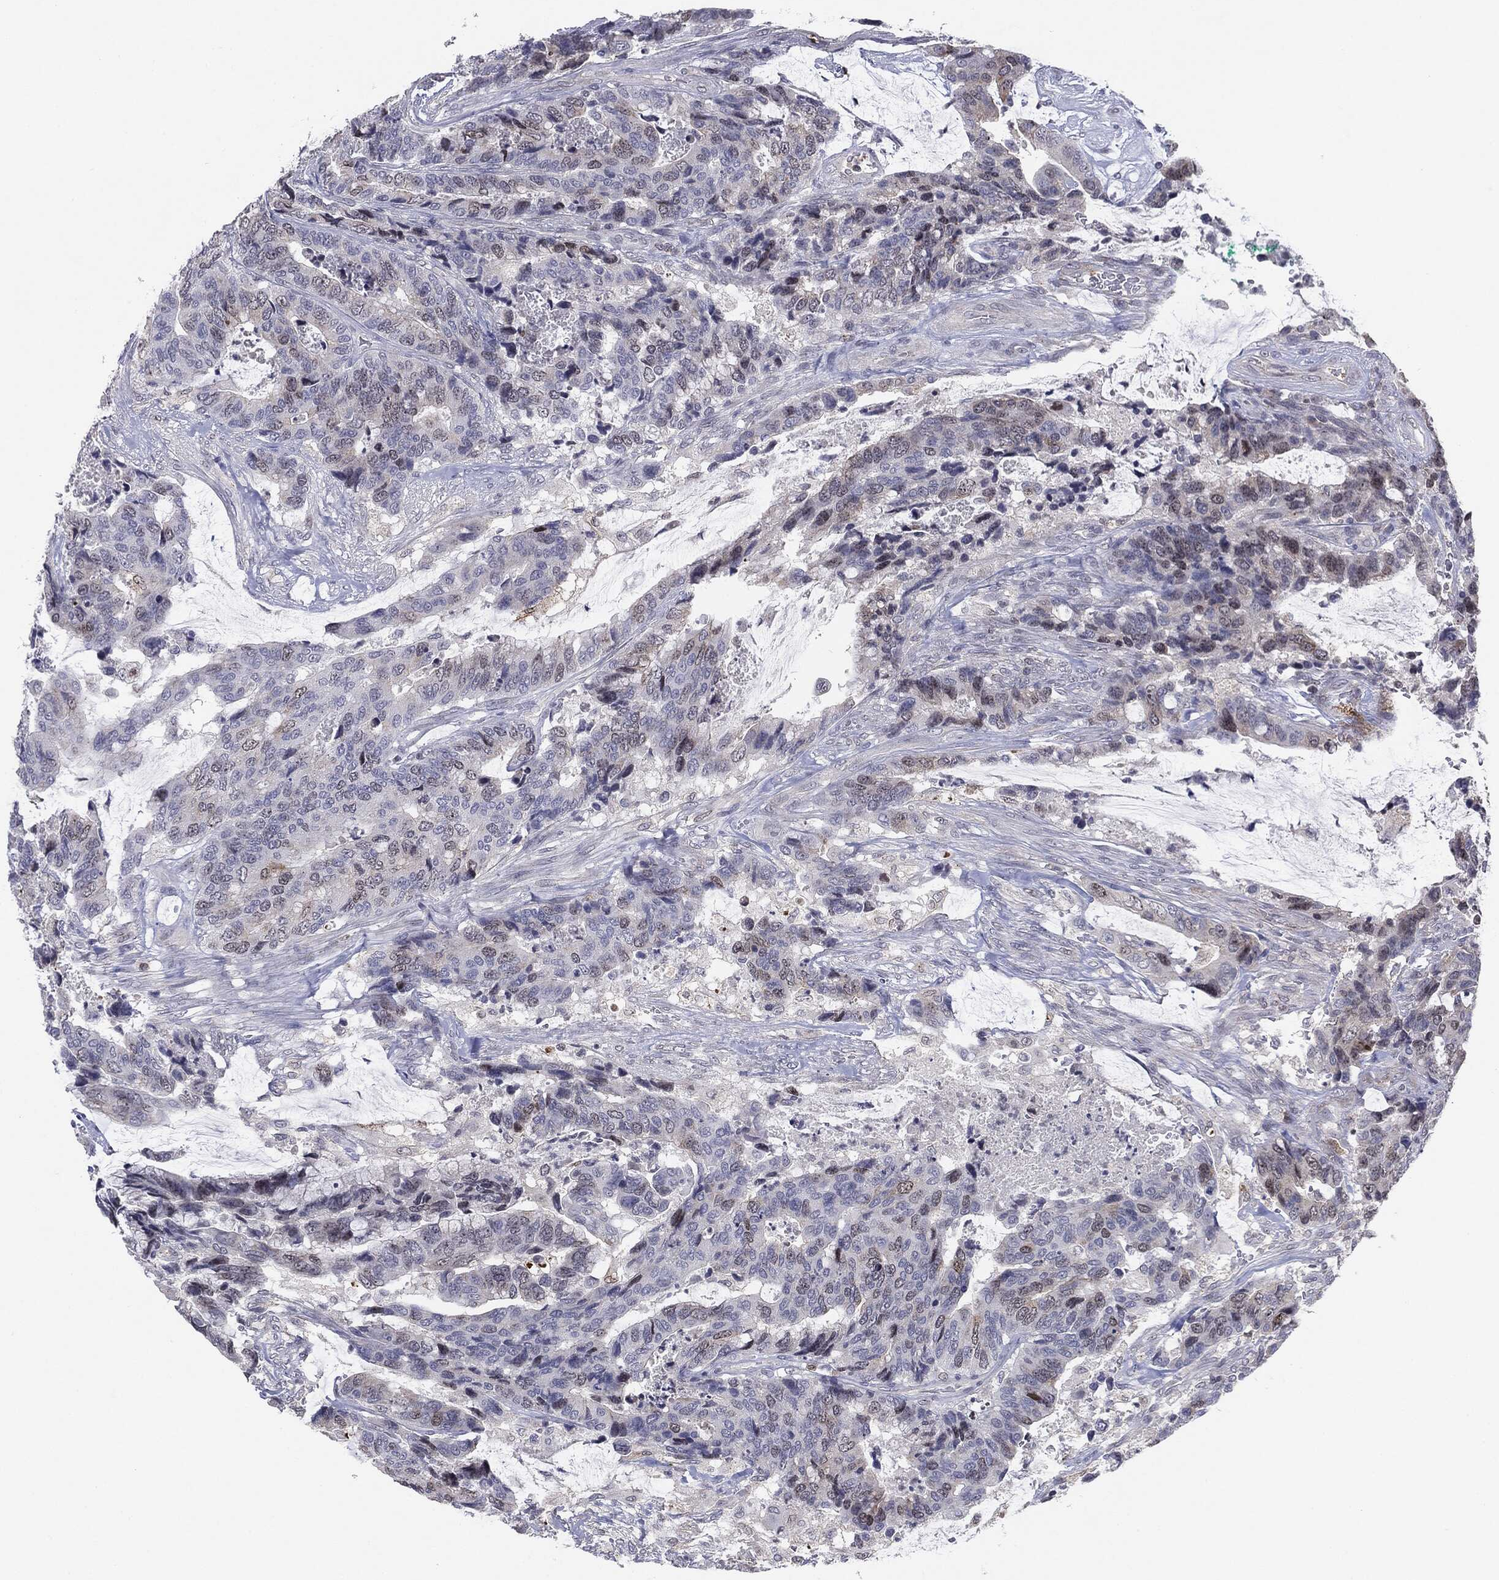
{"staining": {"intensity": "weak", "quantity": "<25%", "location": "nuclear"}, "tissue": "colorectal cancer", "cell_type": "Tumor cells", "image_type": "cancer", "snomed": [{"axis": "morphology", "description": "Adenocarcinoma, NOS"}, {"axis": "topography", "description": "Rectum"}], "caption": "Colorectal cancer (adenocarcinoma) was stained to show a protein in brown. There is no significant positivity in tumor cells.", "gene": "KIF2C", "patient": {"sex": "female", "age": 59}}